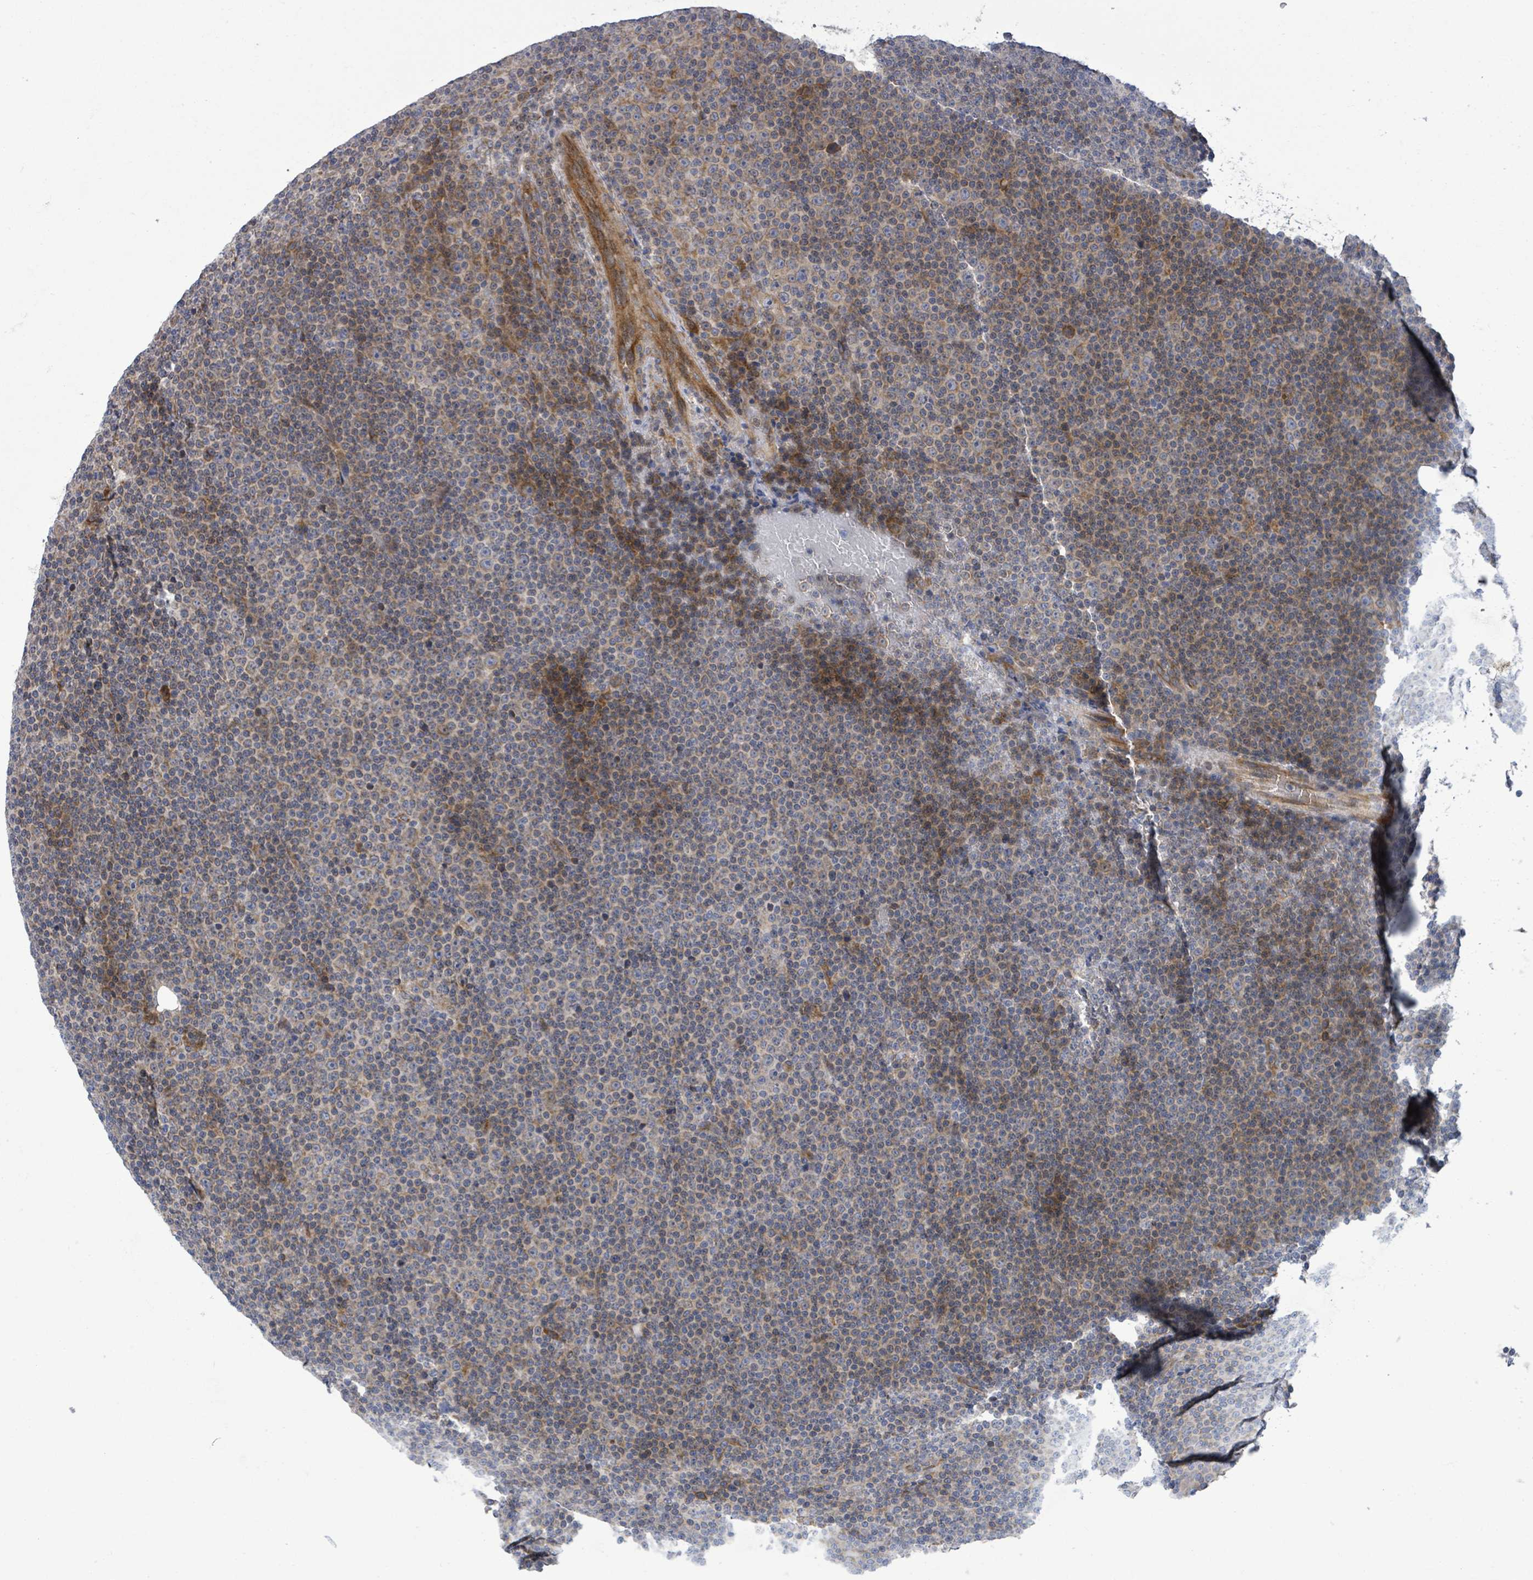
{"staining": {"intensity": "weak", "quantity": "25%-75%", "location": "cytoplasmic/membranous"}, "tissue": "lymphoma", "cell_type": "Tumor cells", "image_type": "cancer", "snomed": [{"axis": "morphology", "description": "Malignant lymphoma, non-Hodgkin's type, Low grade"}, {"axis": "topography", "description": "Lymph node"}], "caption": "High-magnification brightfield microscopy of malignant lymphoma, non-Hodgkin's type (low-grade) stained with DAB (brown) and counterstained with hematoxylin (blue). tumor cells exhibit weak cytoplasmic/membranous expression is appreciated in about25%-75% of cells. (brown staining indicates protein expression, while blue staining denotes nuclei).", "gene": "NOMO1", "patient": {"sex": "female", "age": 67}}